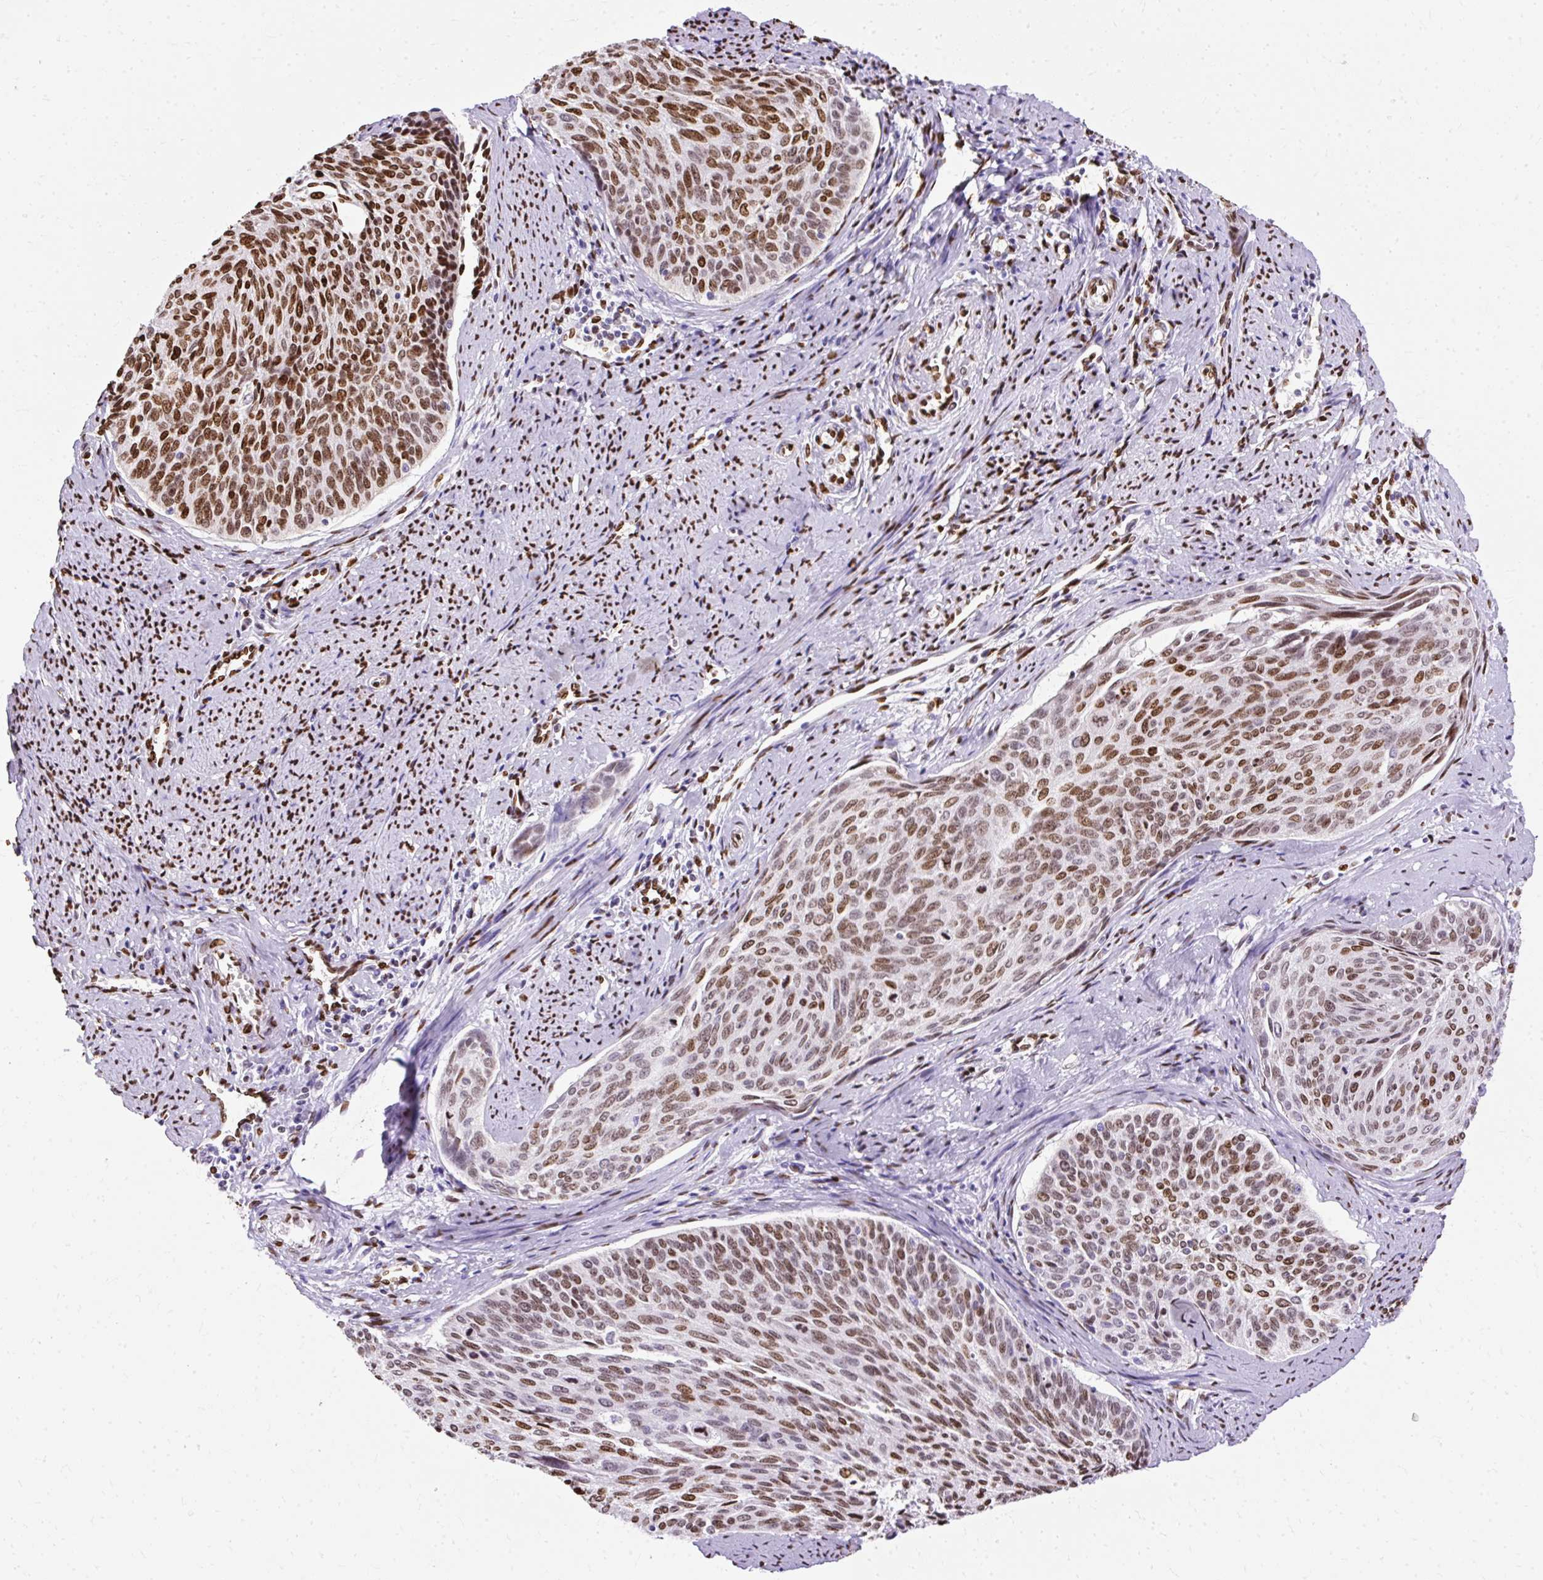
{"staining": {"intensity": "moderate", "quantity": ">75%", "location": "nuclear"}, "tissue": "cervical cancer", "cell_type": "Tumor cells", "image_type": "cancer", "snomed": [{"axis": "morphology", "description": "Squamous cell carcinoma, NOS"}, {"axis": "topography", "description": "Cervix"}], "caption": "Immunohistochemistry (IHC) (DAB) staining of human cervical cancer exhibits moderate nuclear protein expression in approximately >75% of tumor cells.", "gene": "TMEM184C", "patient": {"sex": "female", "age": 55}}